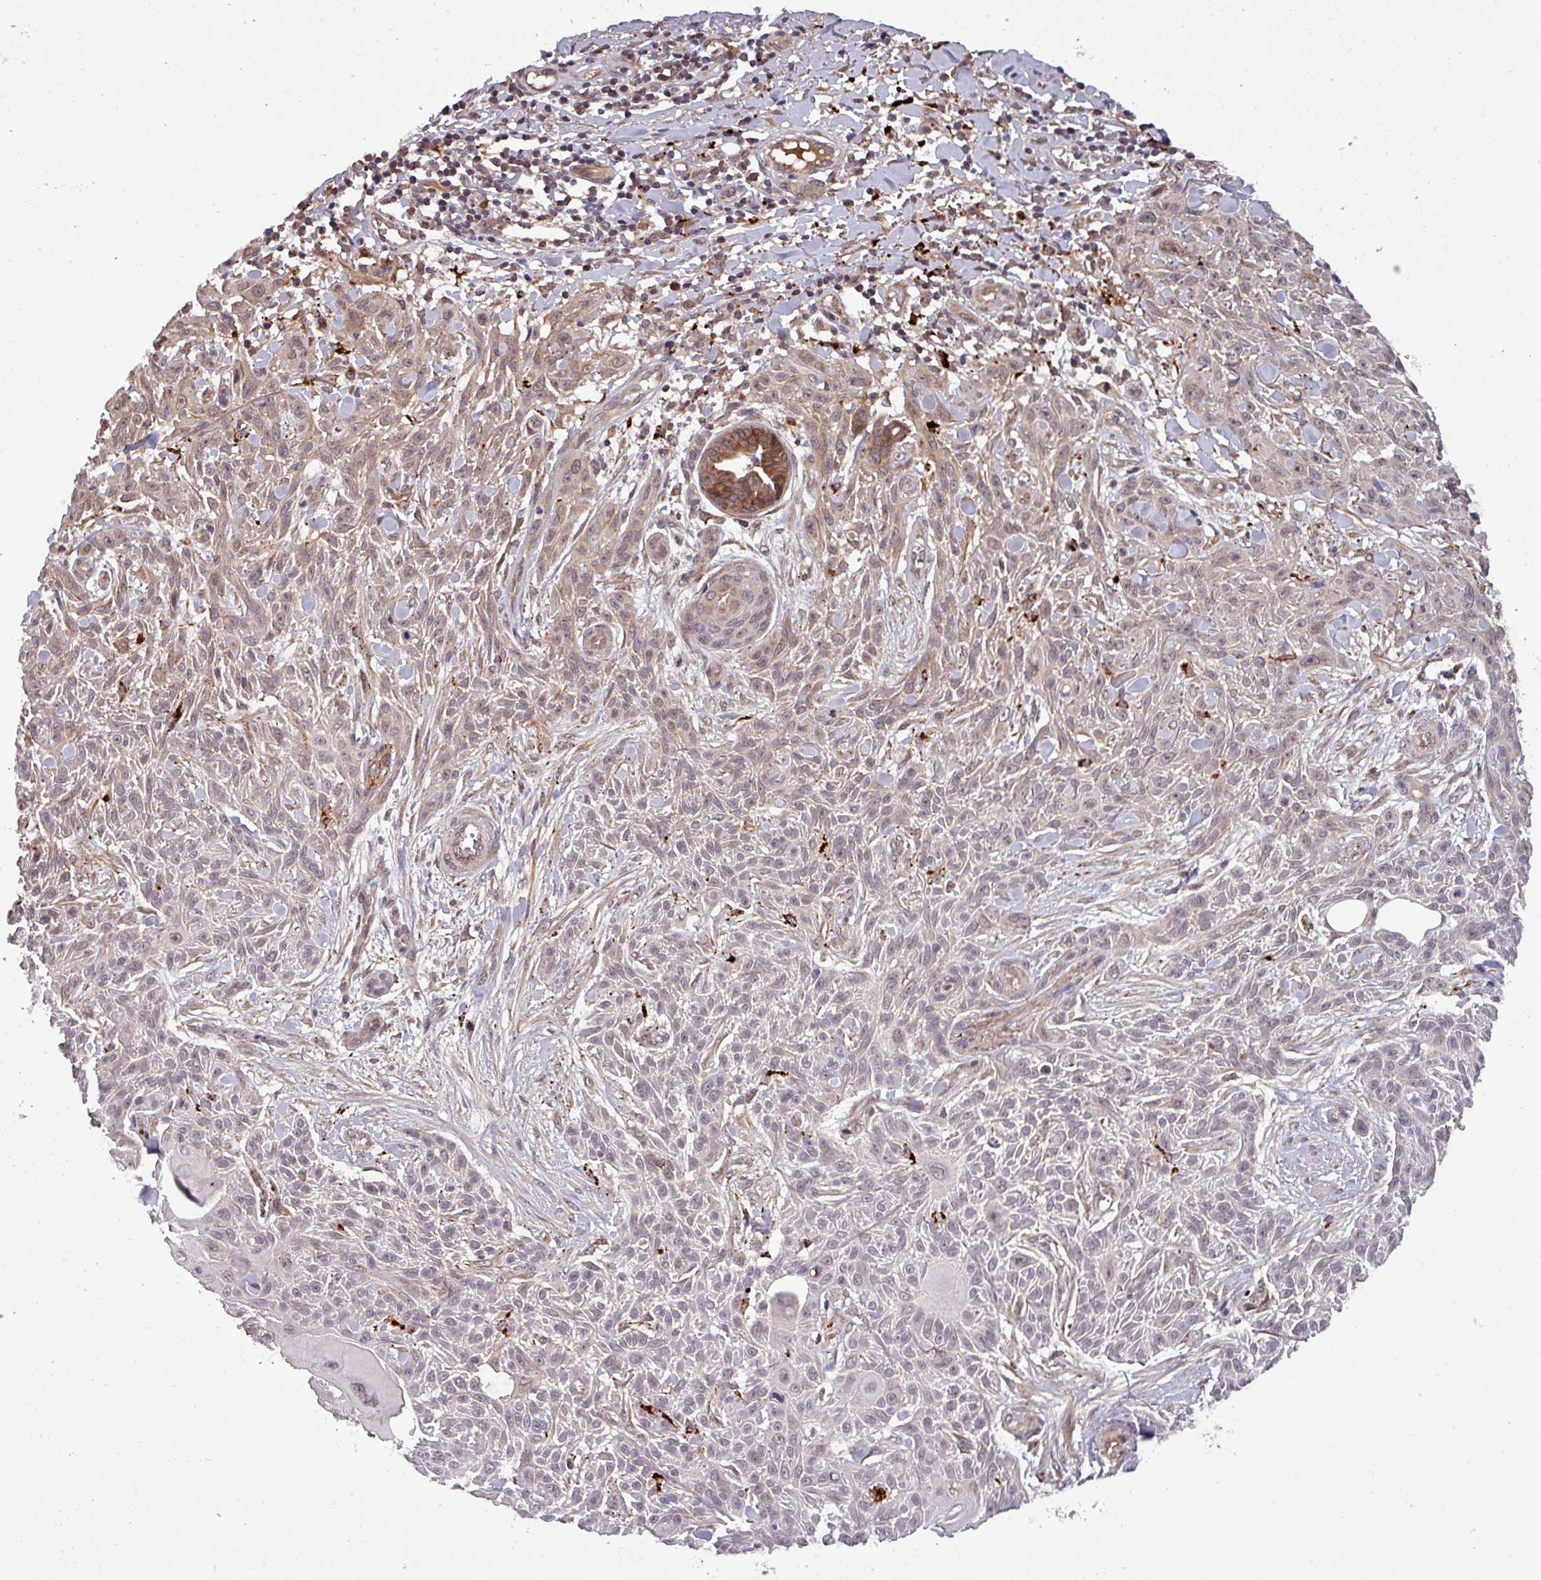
{"staining": {"intensity": "weak", "quantity": "<25%", "location": "nuclear"}, "tissue": "skin cancer", "cell_type": "Tumor cells", "image_type": "cancer", "snomed": [{"axis": "morphology", "description": "Squamous cell carcinoma, NOS"}, {"axis": "topography", "description": "Skin"}], "caption": "DAB immunohistochemical staining of skin cancer (squamous cell carcinoma) reveals no significant staining in tumor cells.", "gene": "PUS1", "patient": {"sex": "male", "age": 86}}